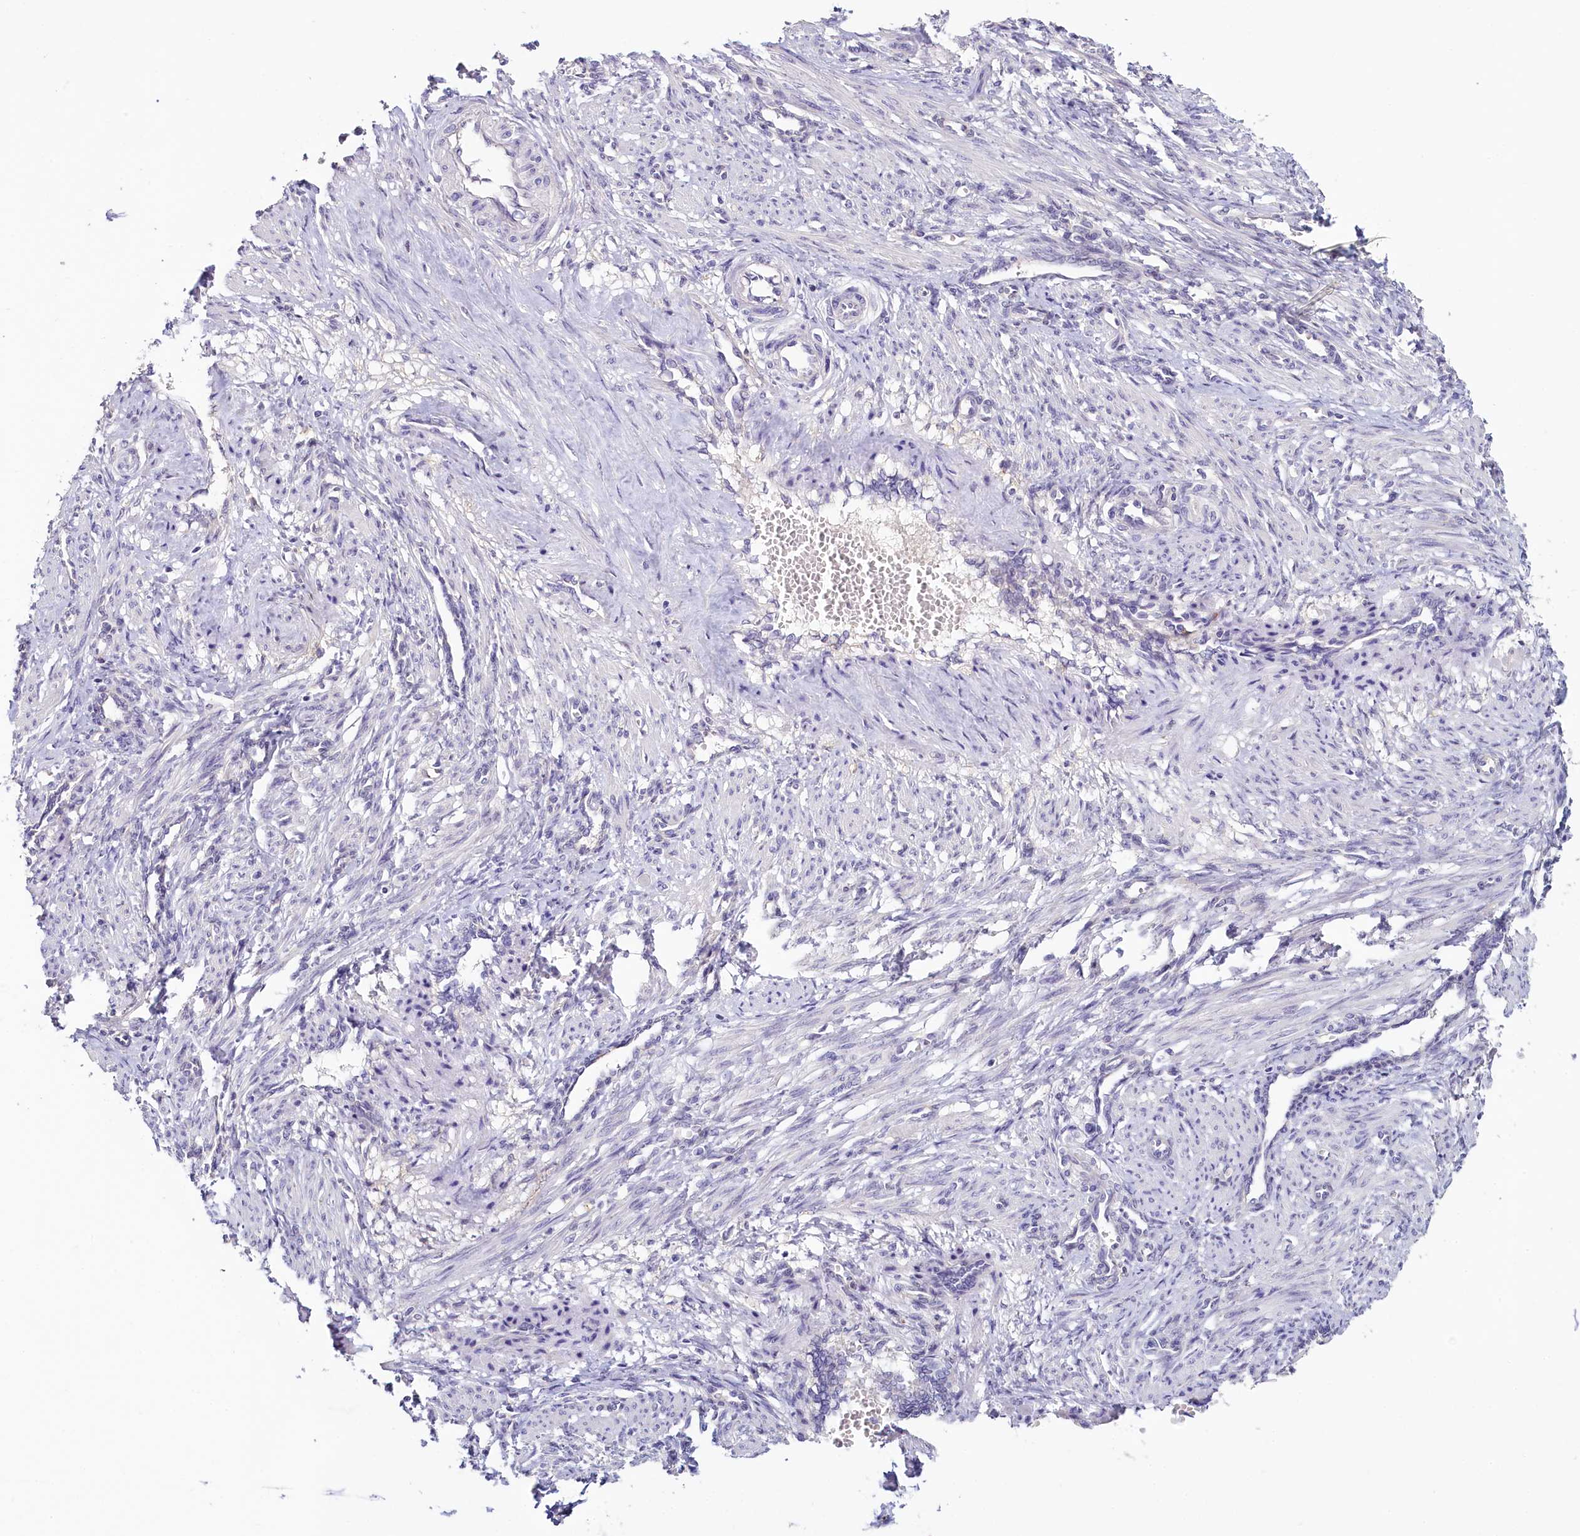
{"staining": {"intensity": "negative", "quantity": "none", "location": "none"}, "tissue": "smooth muscle", "cell_type": "Smooth muscle cells", "image_type": "normal", "snomed": [{"axis": "morphology", "description": "Normal tissue, NOS"}, {"axis": "topography", "description": "Endometrium"}], "caption": "Immunohistochemical staining of normal smooth muscle demonstrates no significant expression in smooth muscle cells.", "gene": "PDE6D", "patient": {"sex": "female", "age": 33}}